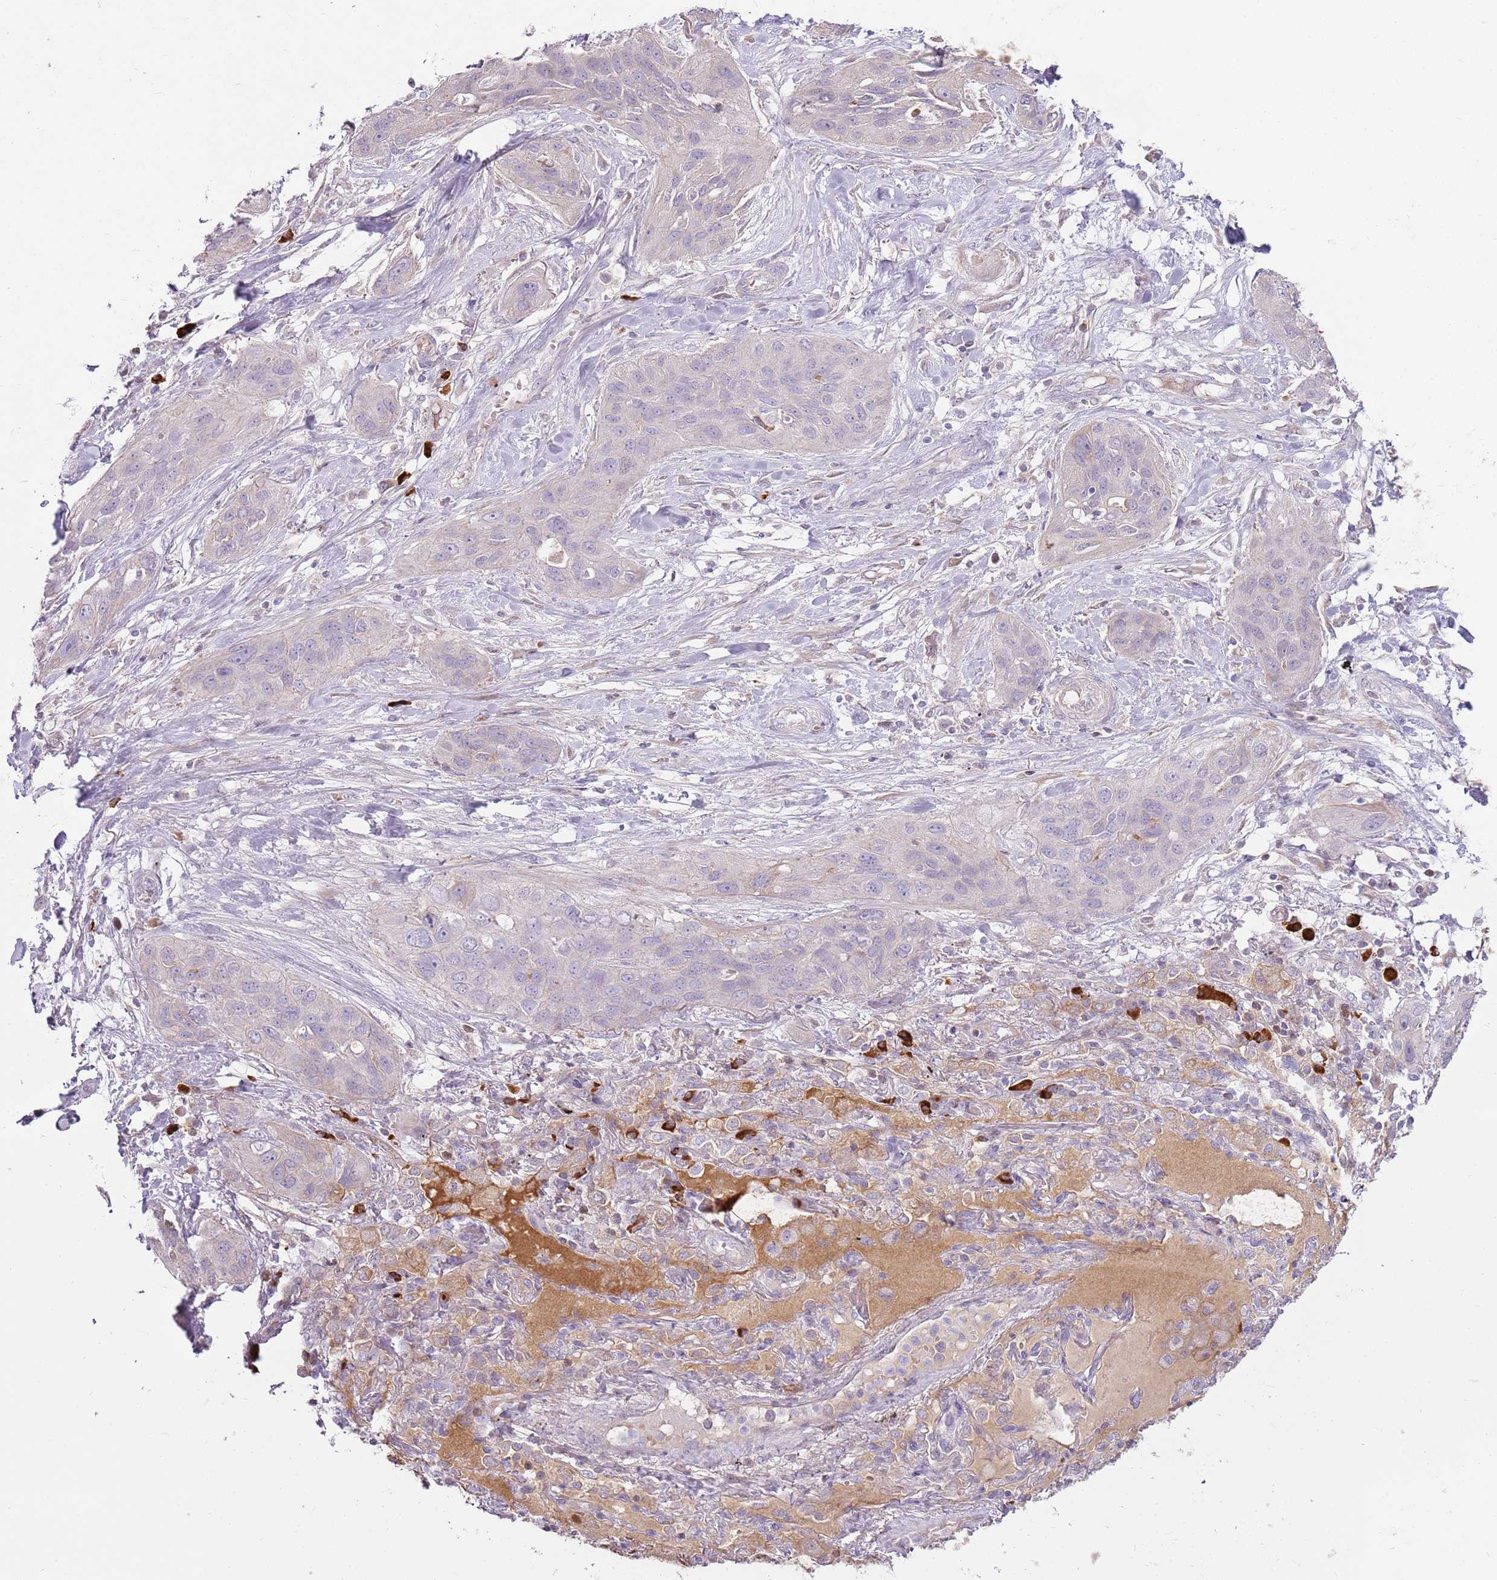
{"staining": {"intensity": "negative", "quantity": "none", "location": "none"}, "tissue": "lung cancer", "cell_type": "Tumor cells", "image_type": "cancer", "snomed": [{"axis": "morphology", "description": "Squamous cell carcinoma, NOS"}, {"axis": "topography", "description": "Lung"}], "caption": "IHC micrograph of neoplastic tissue: lung cancer (squamous cell carcinoma) stained with DAB (3,3'-diaminobenzidine) reveals no significant protein positivity in tumor cells.", "gene": "MCUB", "patient": {"sex": "female", "age": 70}}